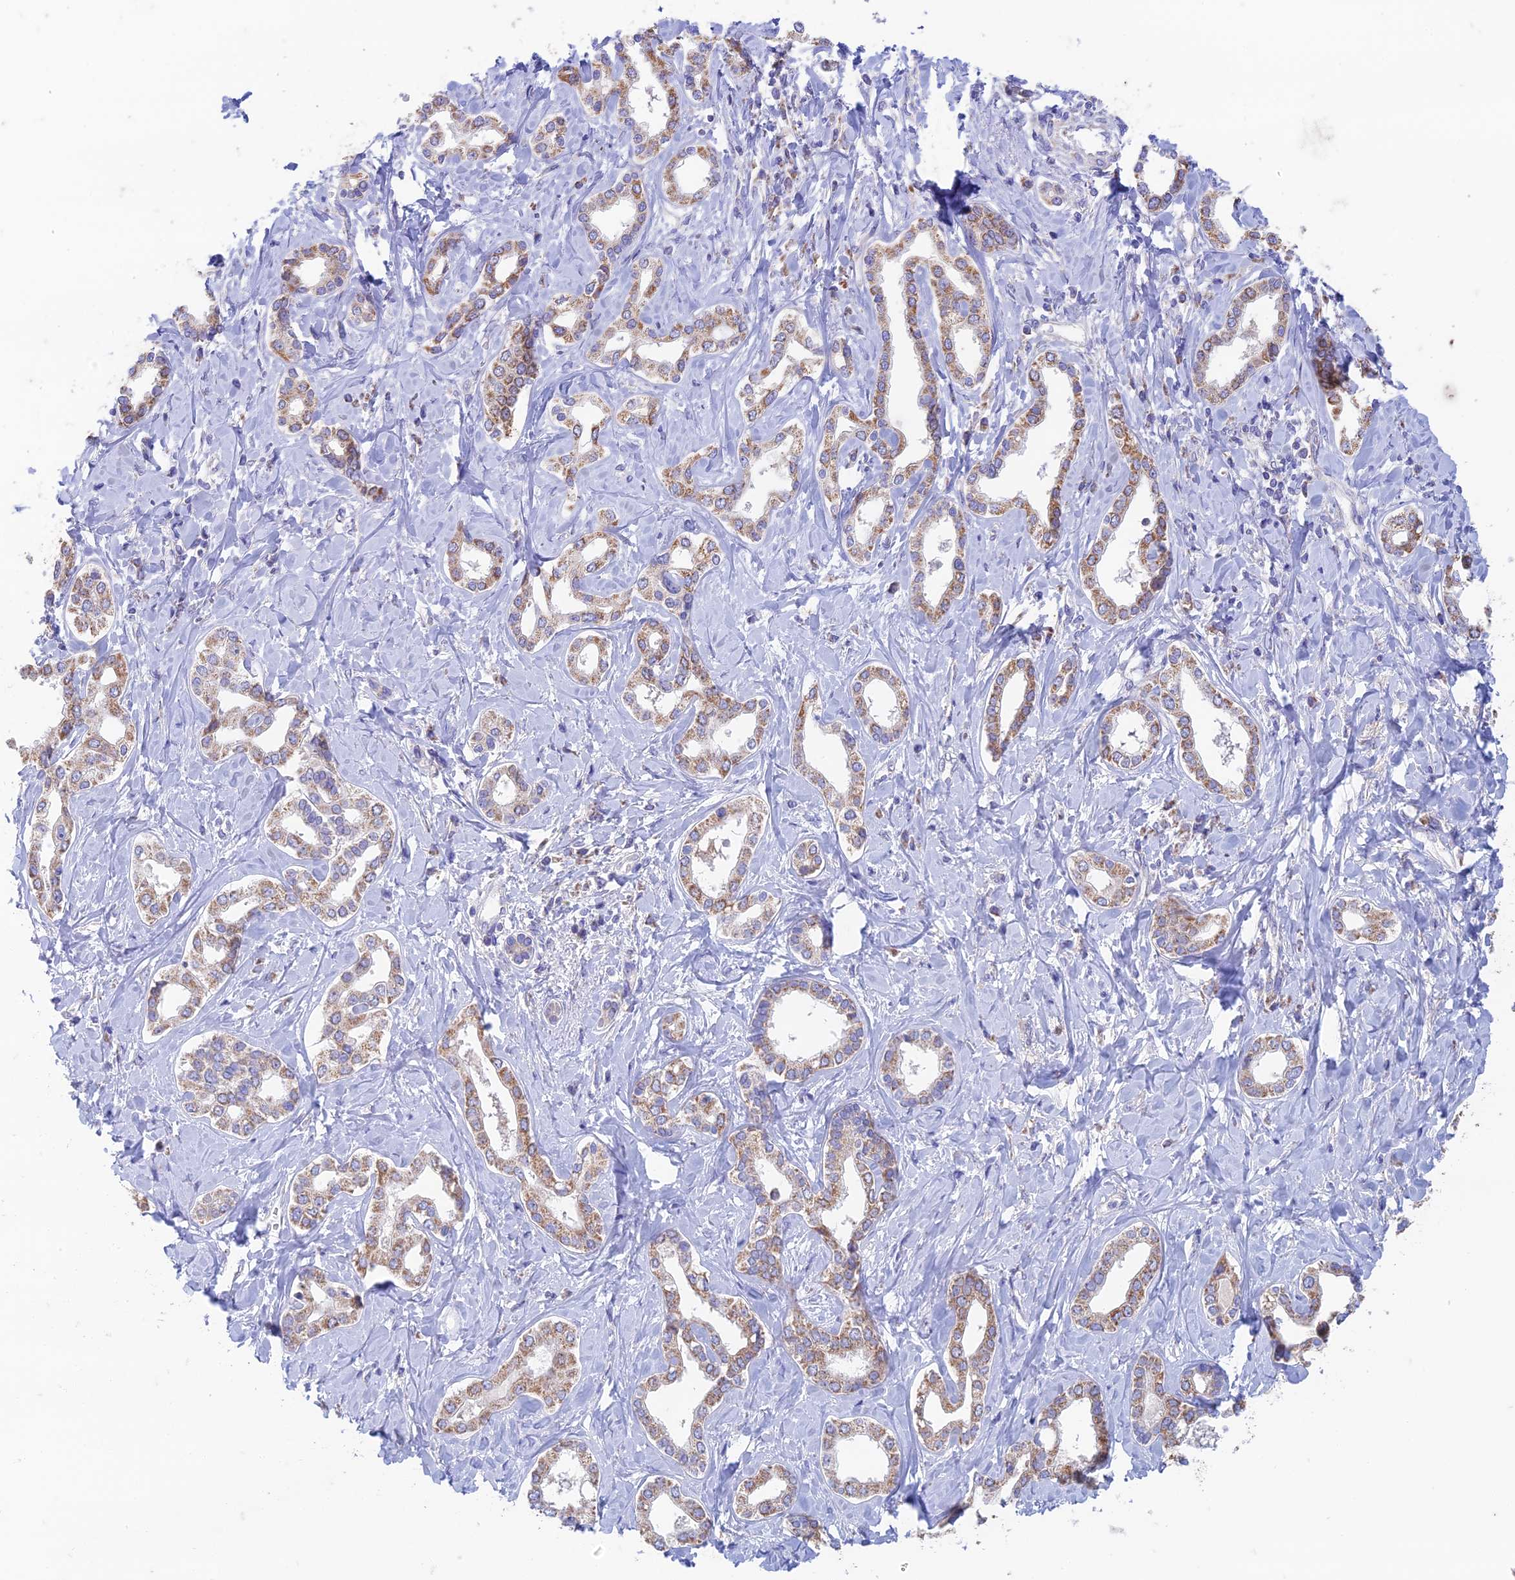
{"staining": {"intensity": "moderate", "quantity": ">75%", "location": "cytoplasmic/membranous"}, "tissue": "liver cancer", "cell_type": "Tumor cells", "image_type": "cancer", "snomed": [{"axis": "morphology", "description": "Cholangiocarcinoma"}, {"axis": "topography", "description": "Liver"}], "caption": "The photomicrograph demonstrates a brown stain indicating the presence of a protein in the cytoplasmic/membranous of tumor cells in liver cancer.", "gene": "ZNF181", "patient": {"sex": "female", "age": 77}}